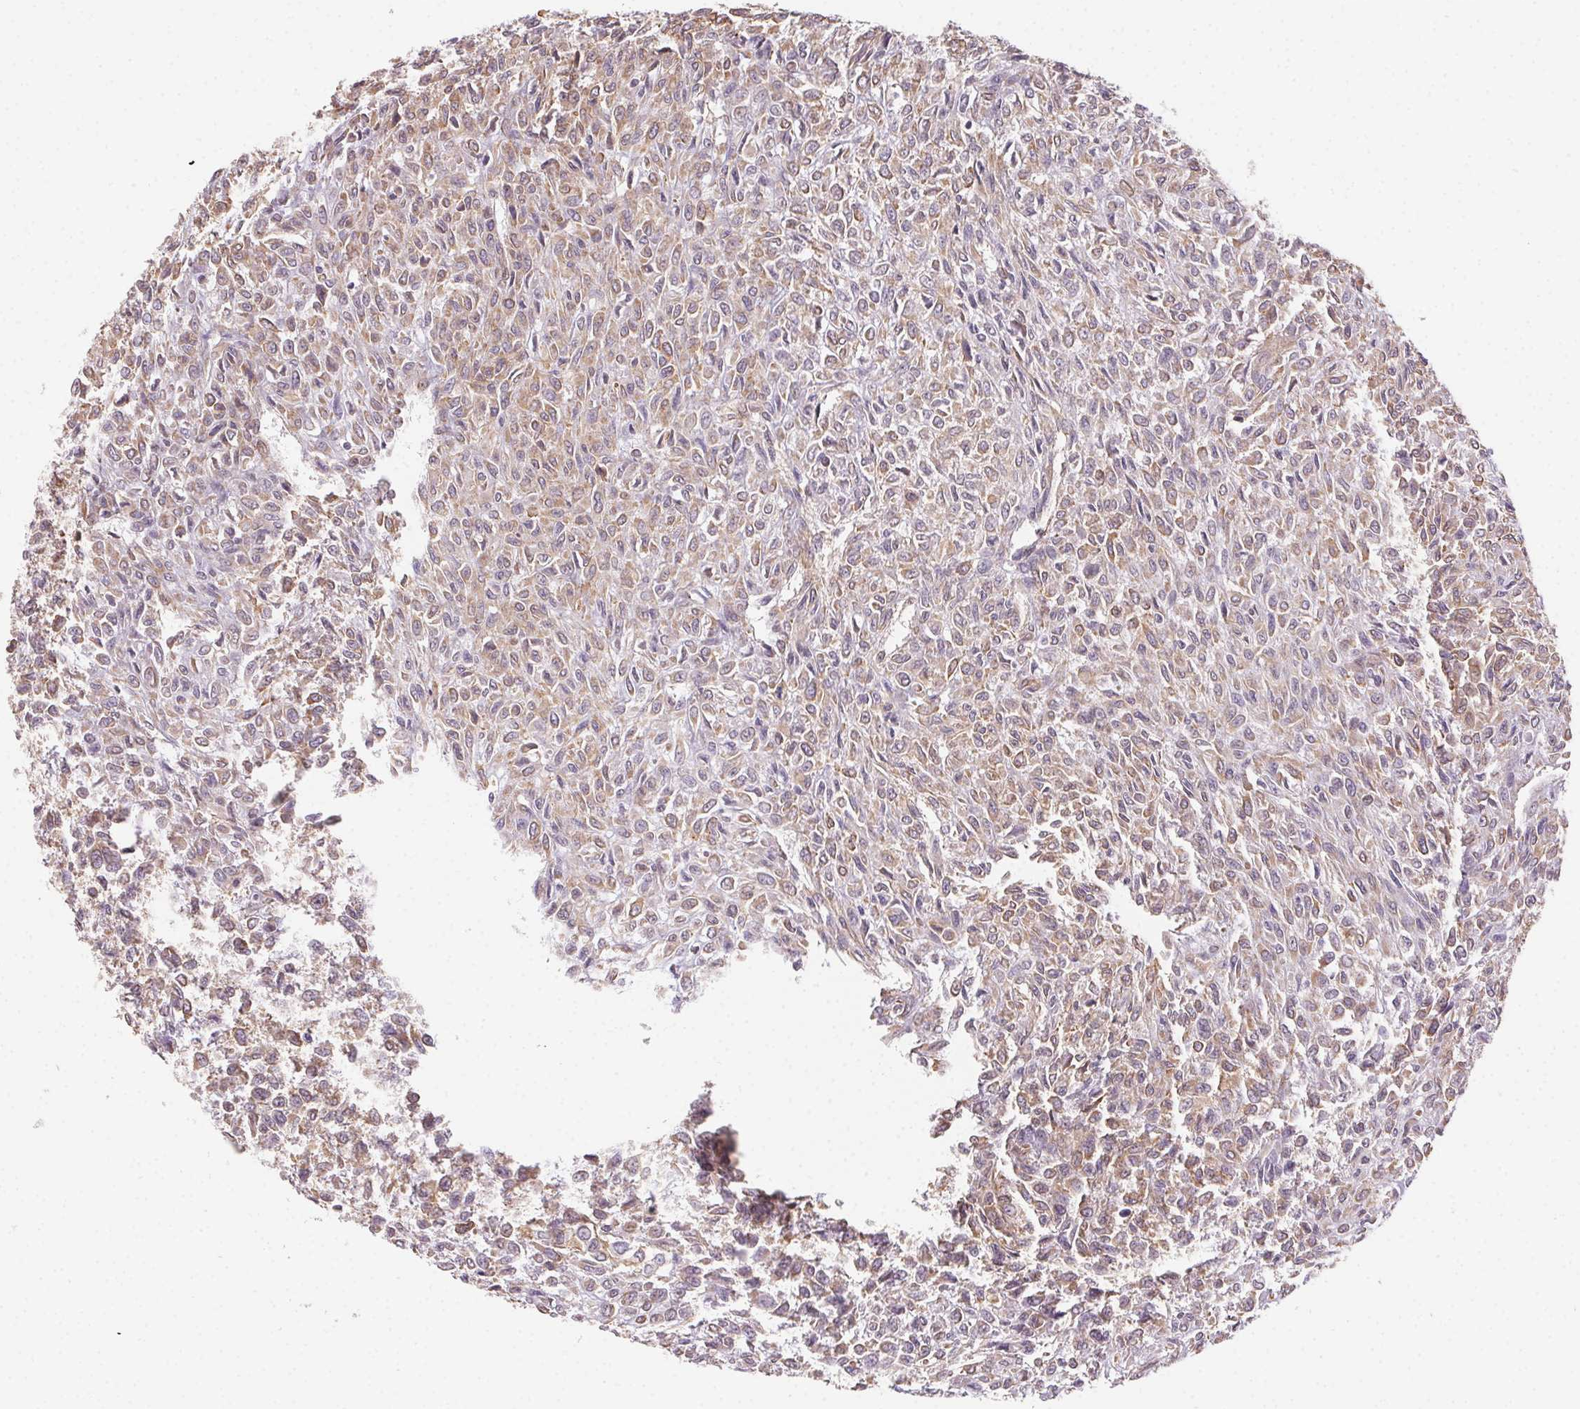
{"staining": {"intensity": "negative", "quantity": "none", "location": "none"}, "tissue": "renal cancer", "cell_type": "Tumor cells", "image_type": "cancer", "snomed": [{"axis": "morphology", "description": "Adenocarcinoma, NOS"}, {"axis": "topography", "description": "Kidney"}], "caption": "Immunohistochemistry (IHC) of human renal adenocarcinoma reveals no staining in tumor cells. (Immunohistochemistry, brightfield microscopy, high magnification).", "gene": "PLA2G4F", "patient": {"sex": "male", "age": 58}}